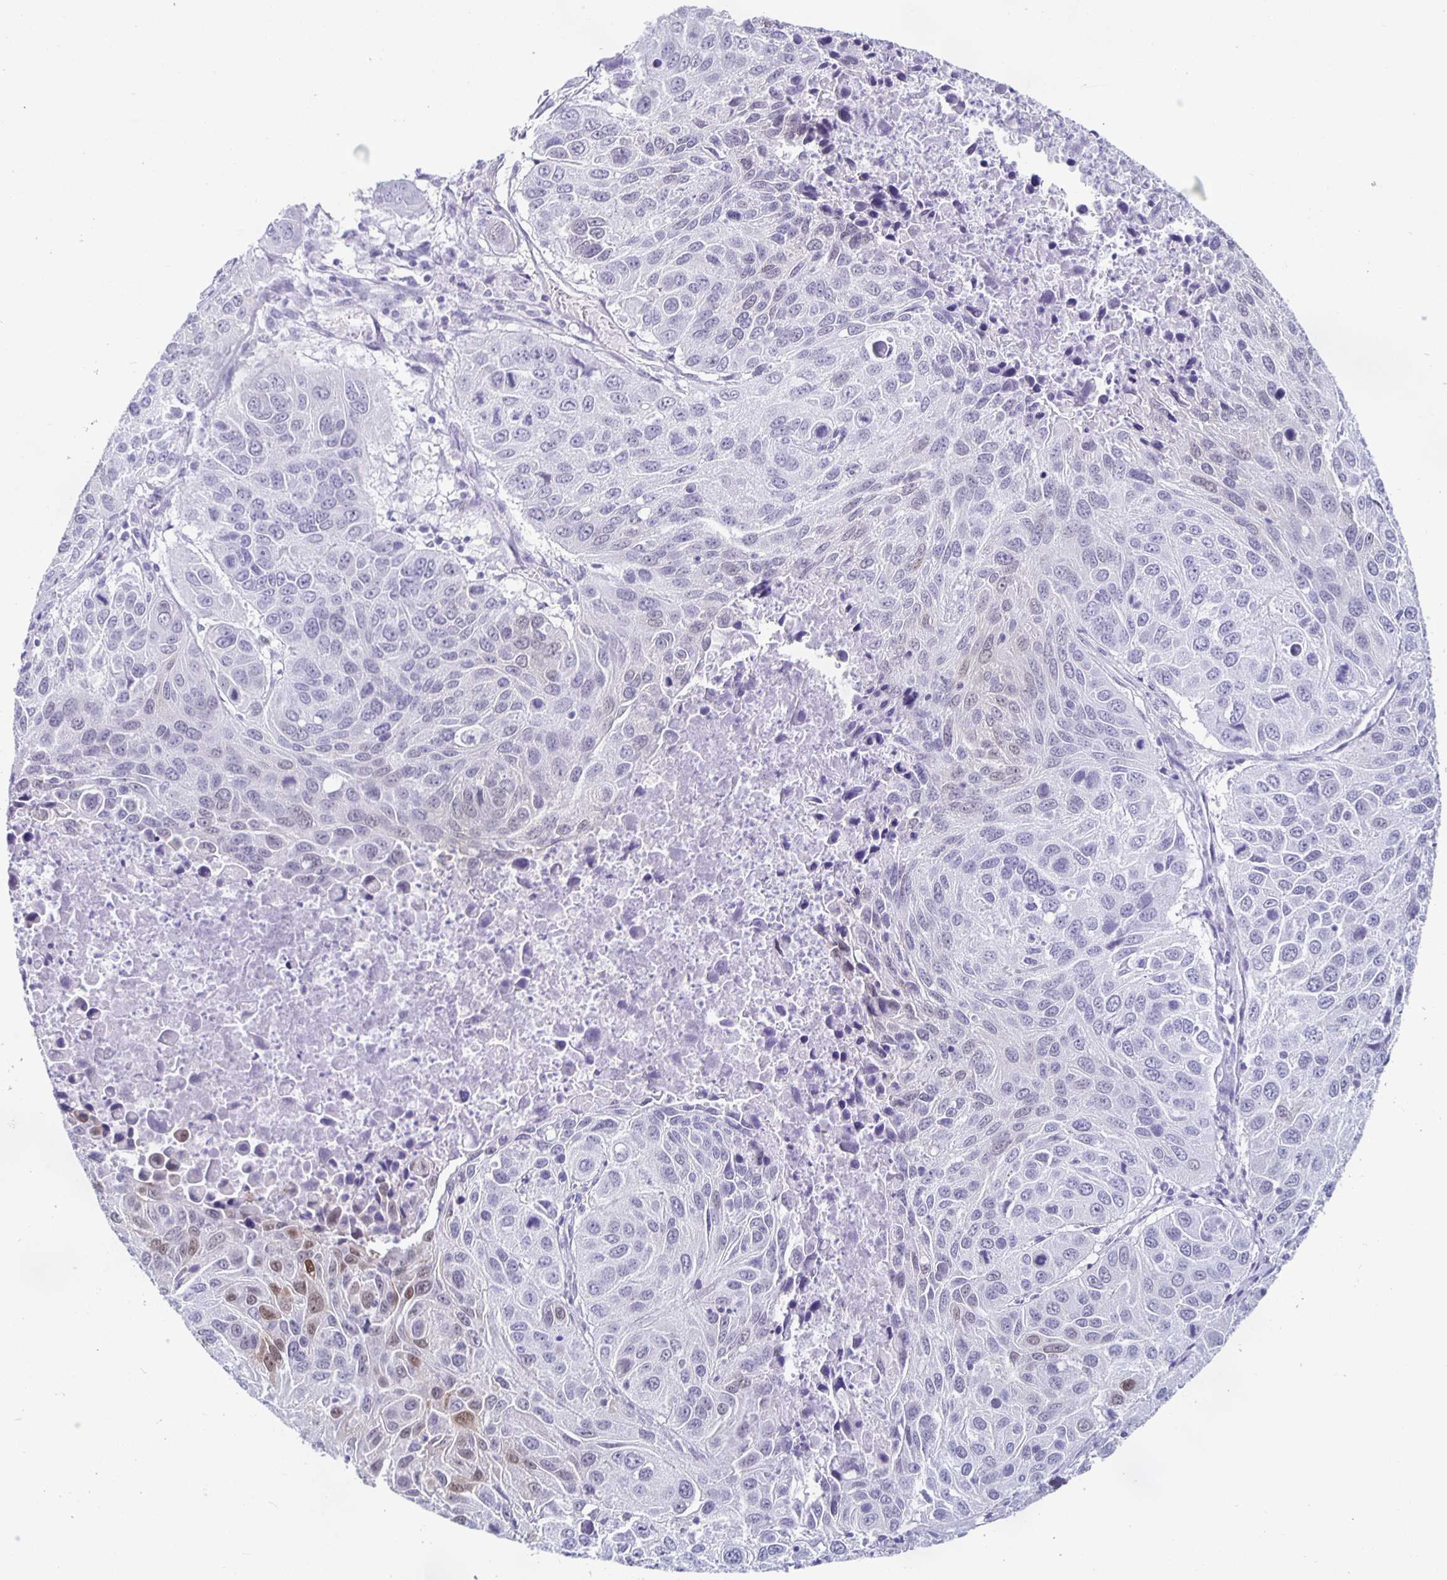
{"staining": {"intensity": "weak", "quantity": "<25%", "location": "nuclear"}, "tissue": "lung cancer", "cell_type": "Tumor cells", "image_type": "cancer", "snomed": [{"axis": "morphology", "description": "Squamous cell carcinoma, NOS"}, {"axis": "topography", "description": "Lung"}], "caption": "Tumor cells are negative for brown protein staining in lung cancer (squamous cell carcinoma).", "gene": "TPPP", "patient": {"sex": "female", "age": 61}}